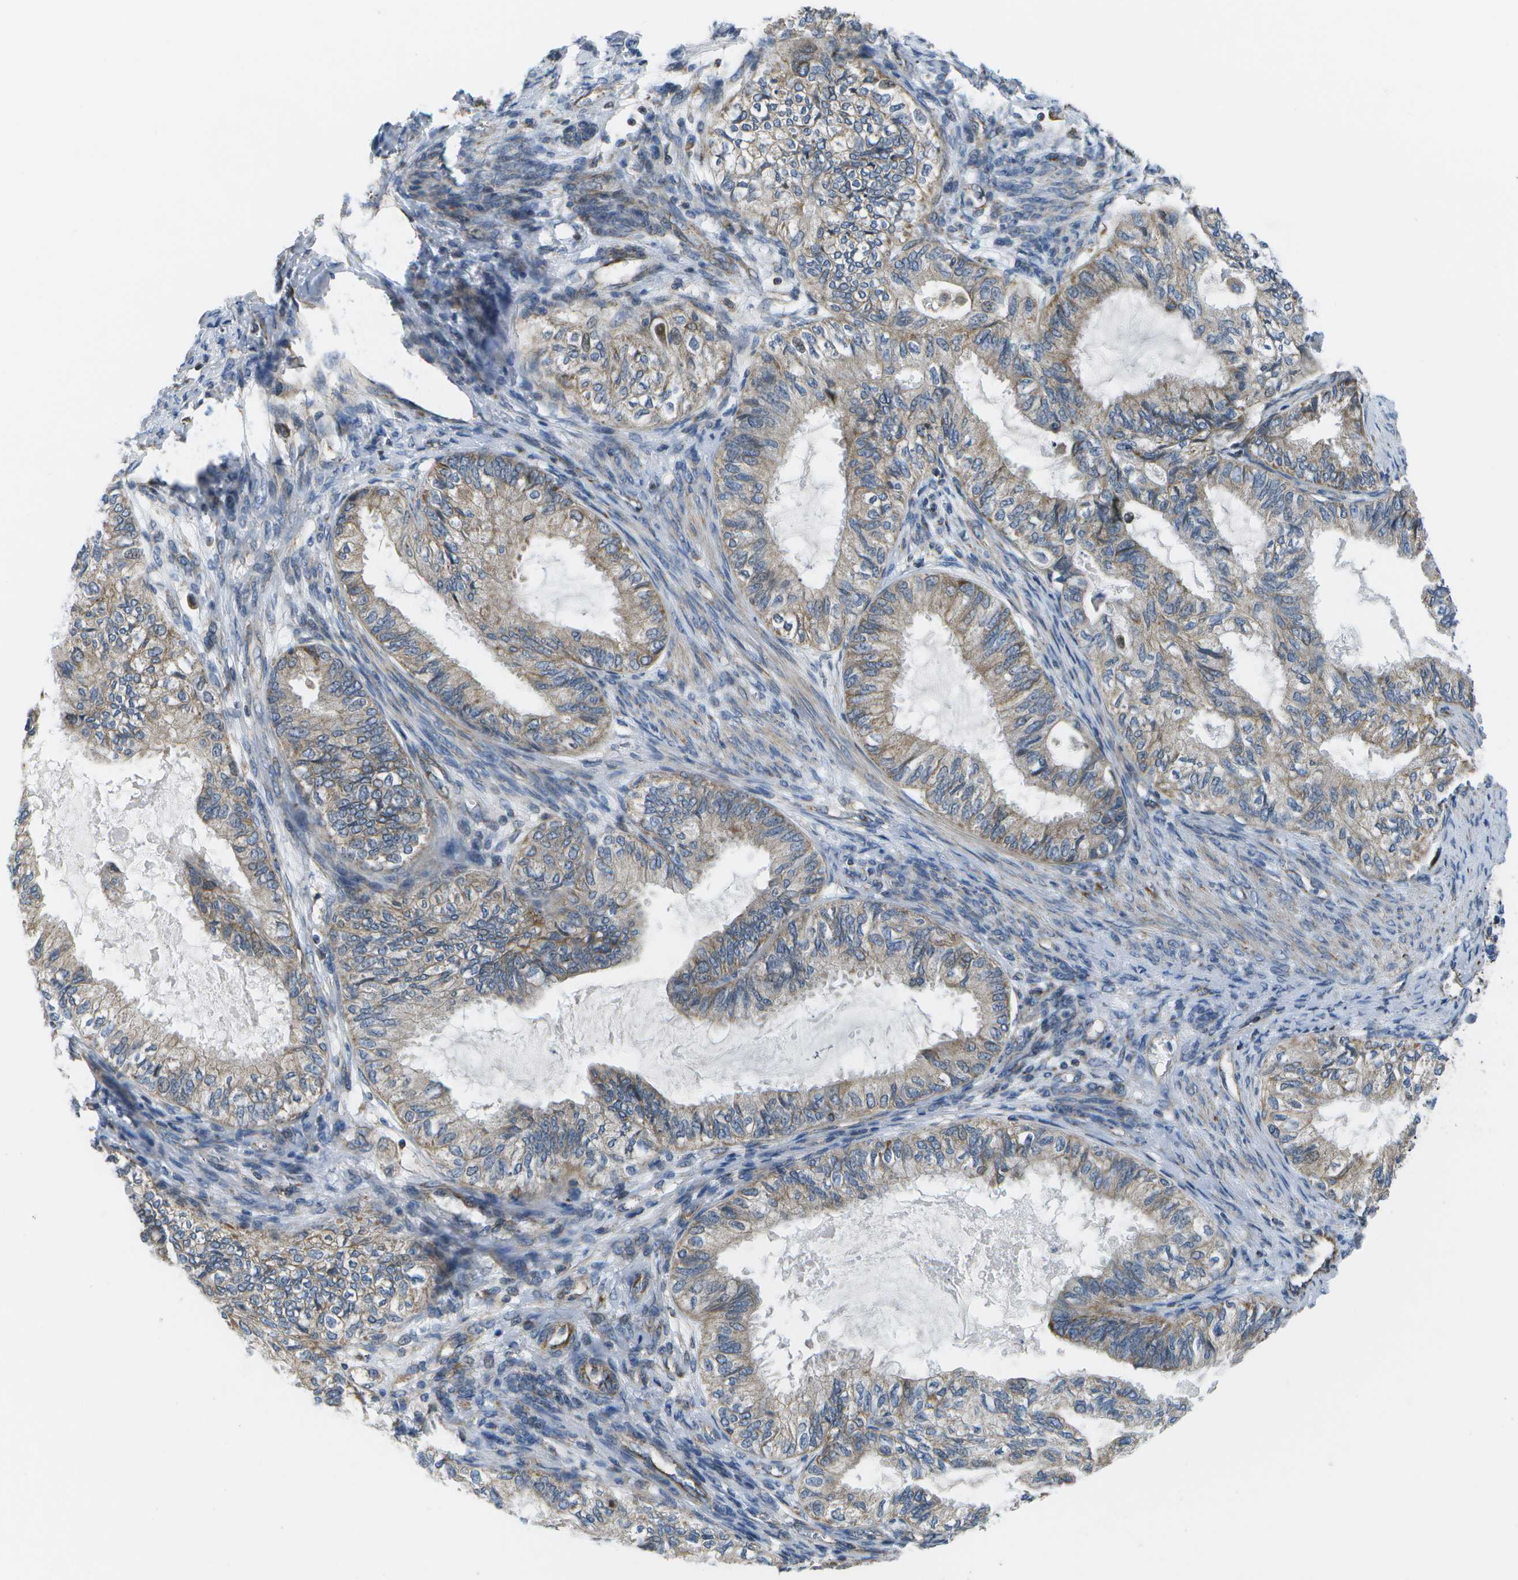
{"staining": {"intensity": "moderate", "quantity": "25%-75%", "location": "cytoplasmic/membranous"}, "tissue": "cervical cancer", "cell_type": "Tumor cells", "image_type": "cancer", "snomed": [{"axis": "morphology", "description": "Normal tissue, NOS"}, {"axis": "morphology", "description": "Adenocarcinoma, NOS"}, {"axis": "topography", "description": "Cervix"}, {"axis": "topography", "description": "Endometrium"}], "caption": "A brown stain highlights moderate cytoplasmic/membranous staining of a protein in cervical cancer (adenocarcinoma) tumor cells.", "gene": "MVK", "patient": {"sex": "female", "age": 86}}